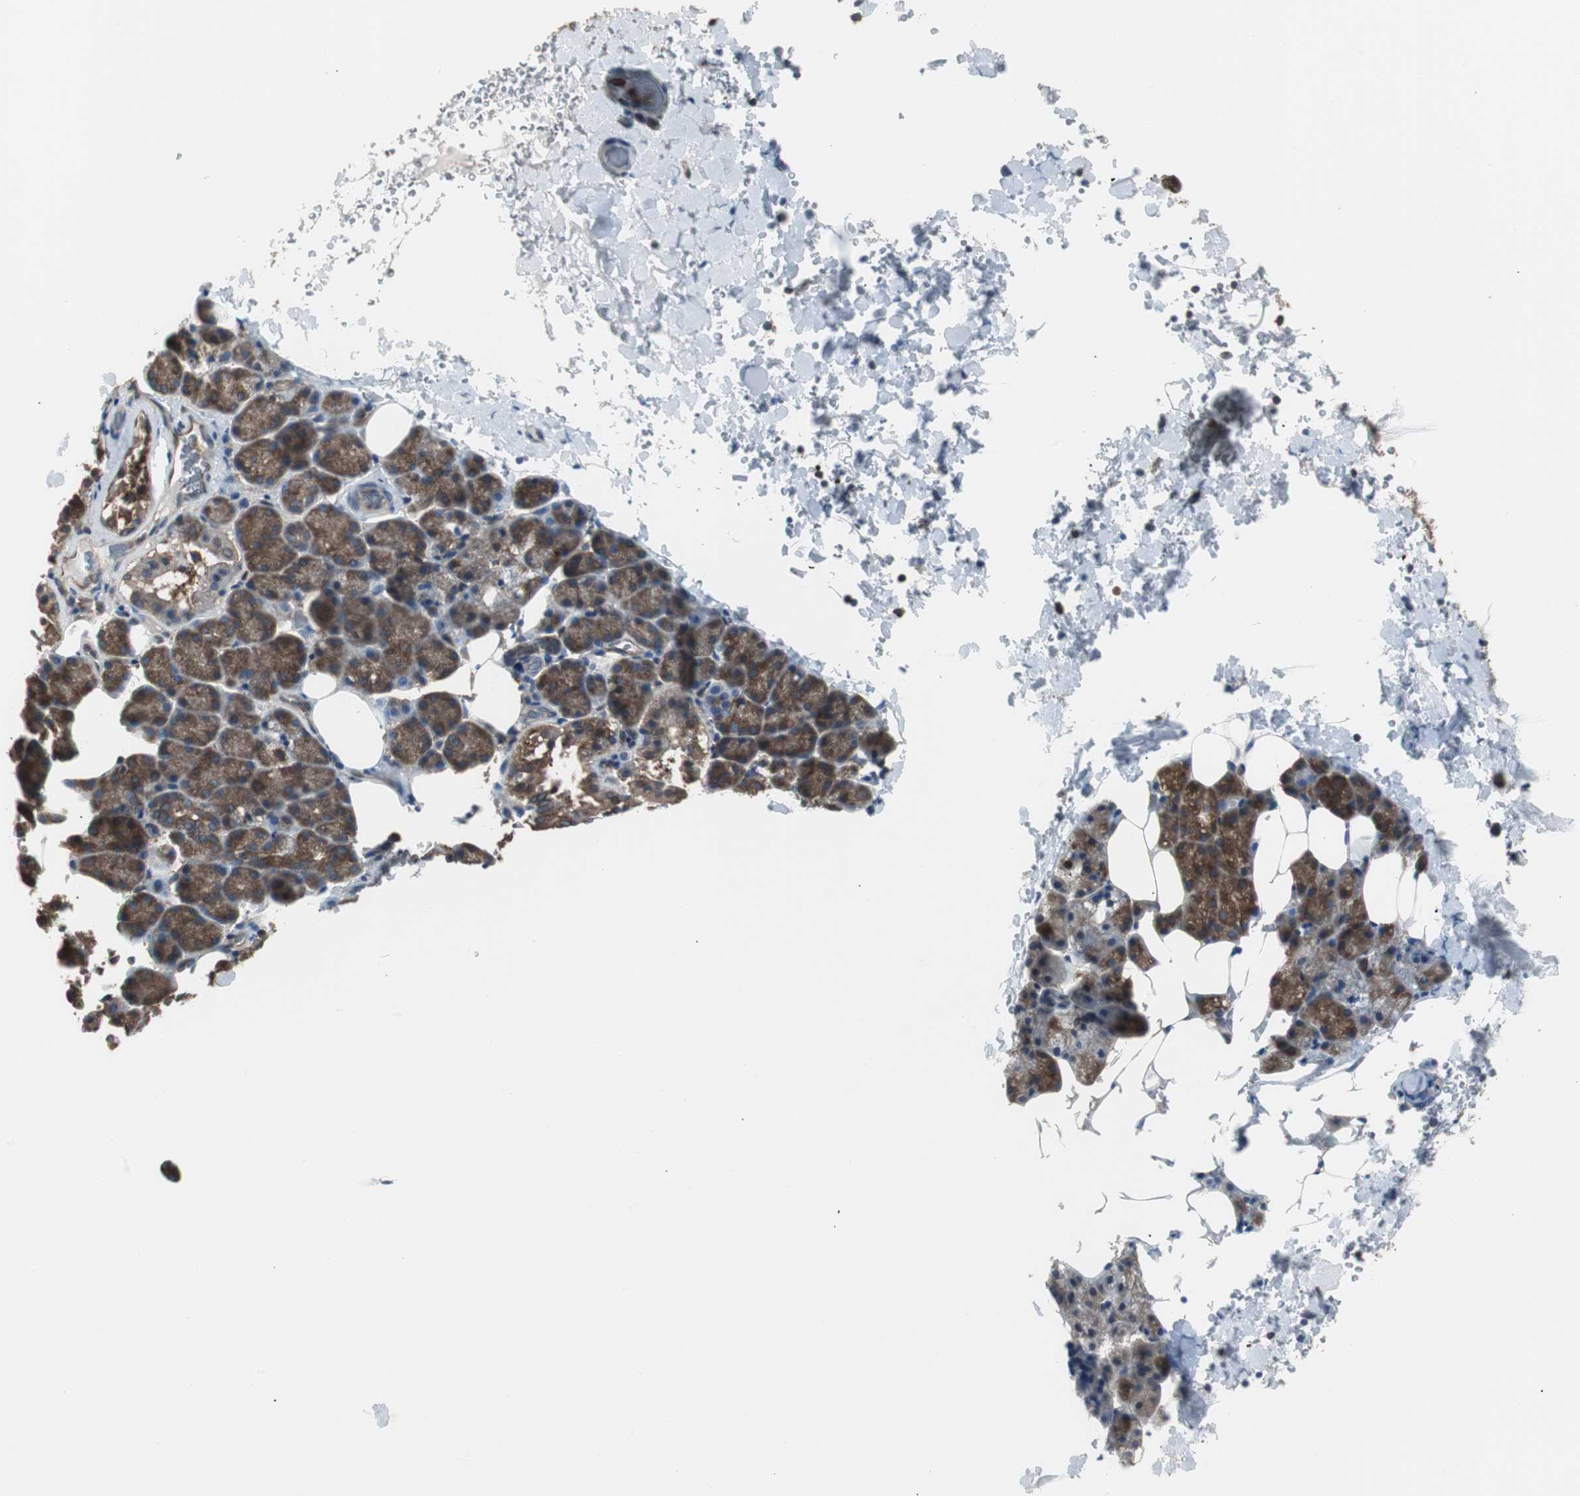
{"staining": {"intensity": "strong", "quantity": ">75%", "location": "cytoplasmic/membranous"}, "tissue": "salivary gland", "cell_type": "Glandular cells", "image_type": "normal", "snomed": [{"axis": "morphology", "description": "Normal tissue, NOS"}, {"axis": "topography", "description": "Lymph node"}, {"axis": "topography", "description": "Salivary gland"}], "caption": "Human salivary gland stained with a brown dye displays strong cytoplasmic/membranous positive expression in approximately >75% of glandular cells.", "gene": "CAPNS1", "patient": {"sex": "male", "age": 8}}